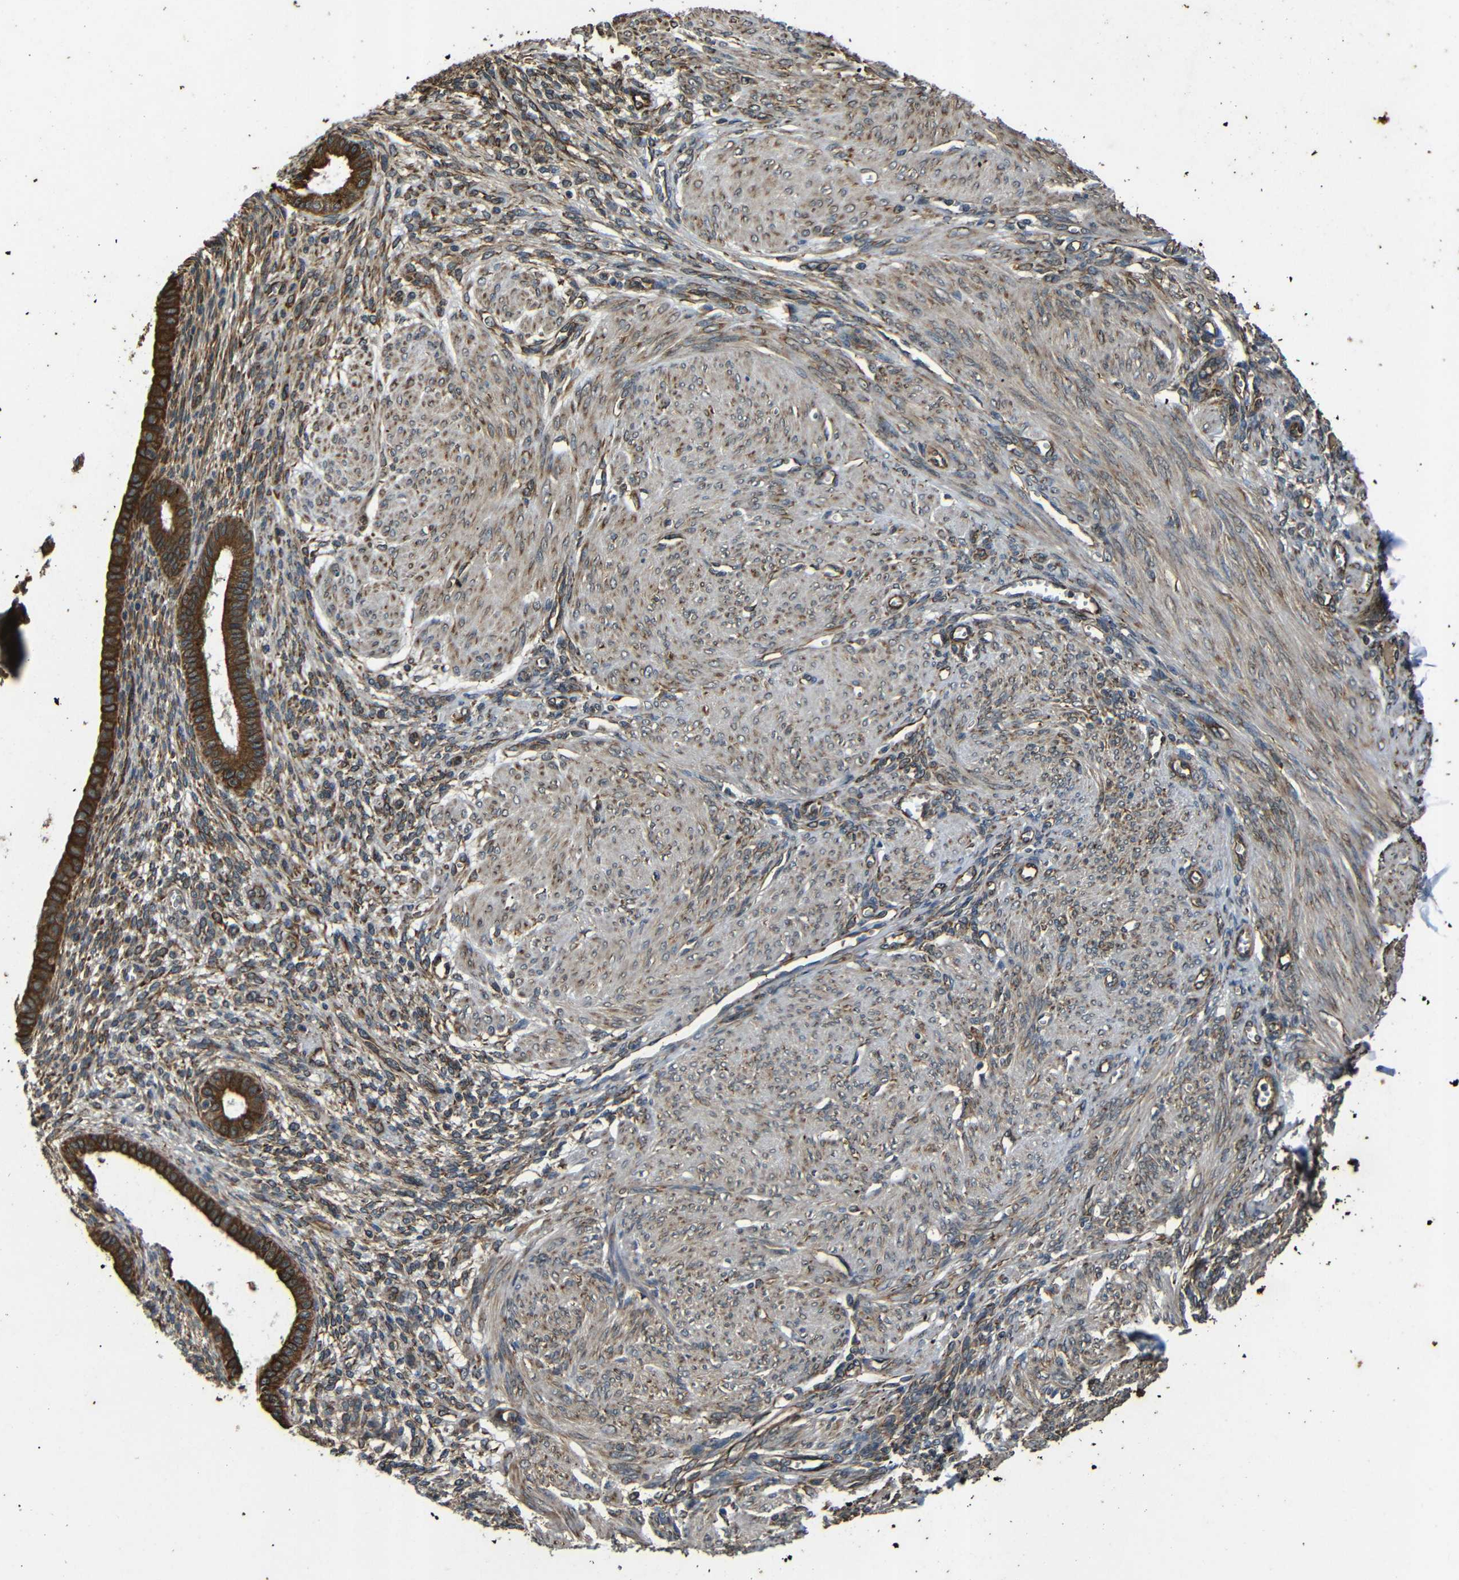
{"staining": {"intensity": "moderate", "quantity": "25%-75%", "location": "cytoplasmic/membranous"}, "tissue": "endometrium", "cell_type": "Cells in endometrial stroma", "image_type": "normal", "snomed": [{"axis": "morphology", "description": "Normal tissue, NOS"}, {"axis": "topography", "description": "Endometrium"}], "caption": "Cells in endometrial stroma demonstrate medium levels of moderate cytoplasmic/membranous positivity in approximately 25%-75% of cells in benign human endometrium.", "gene": "TRPC1", "patient": {"sex": "female", "age": 72}}